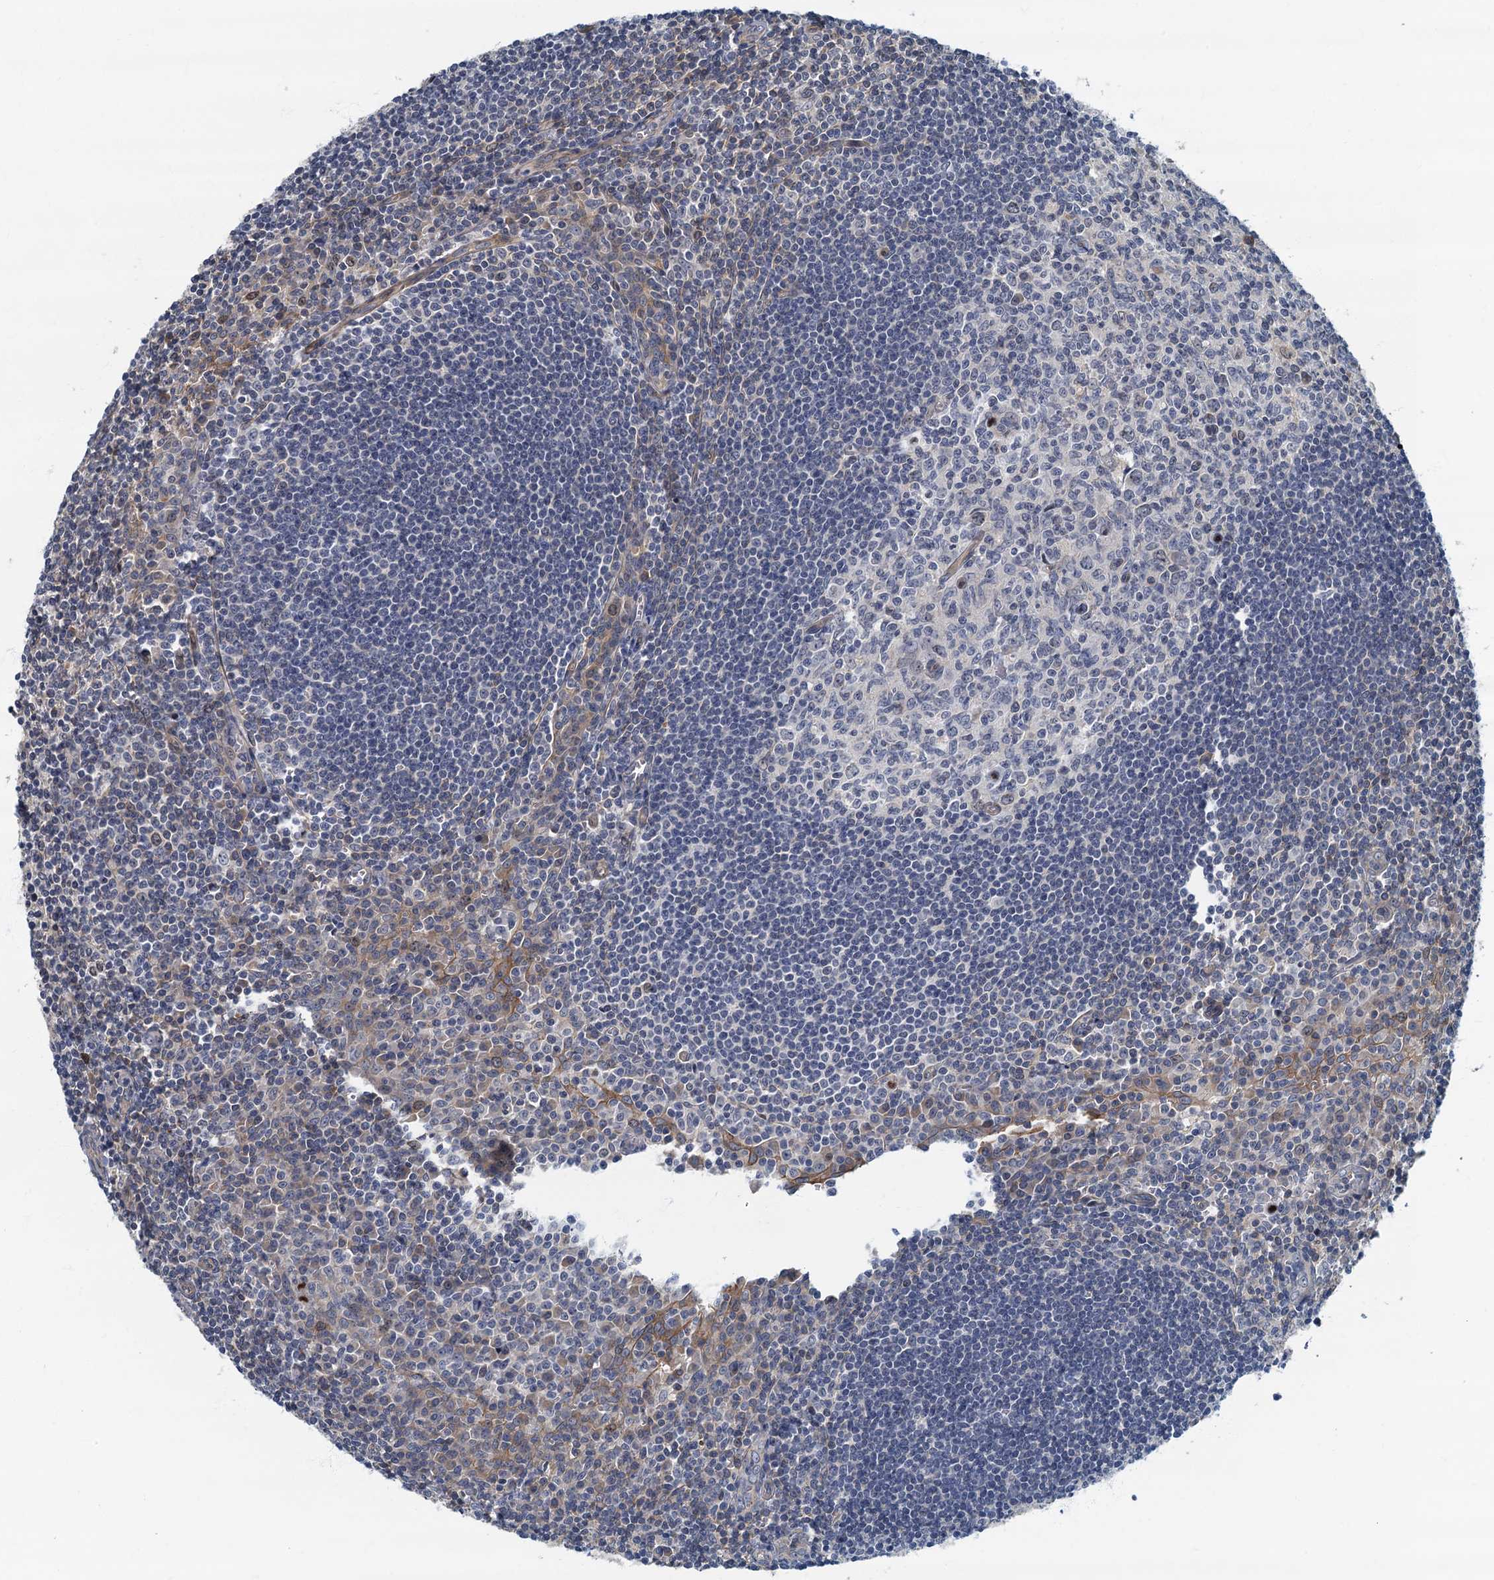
{"staining": {"intensity": "negative", "quantity": "none", "location": "none"}, "tissue": "tonsil", "cell_type": "Germinal center cells", "image_type": "normal", "snomed": [{"axis": "morphology", "description": "Normal tissue, NOS"}, {"axis": "topography", "description": "Tonsil"}], "caption": "Immunohistochemistry photomicrograph of benign tonsil: tonsil stained with DAB (3,3'-diaminobenzidine) demonstrates no significant protein expression in germinal center cells. Nuclei are stained in blue.", "gene": "CKAP2L", "patient": {"sex": "male", "age": 27}}